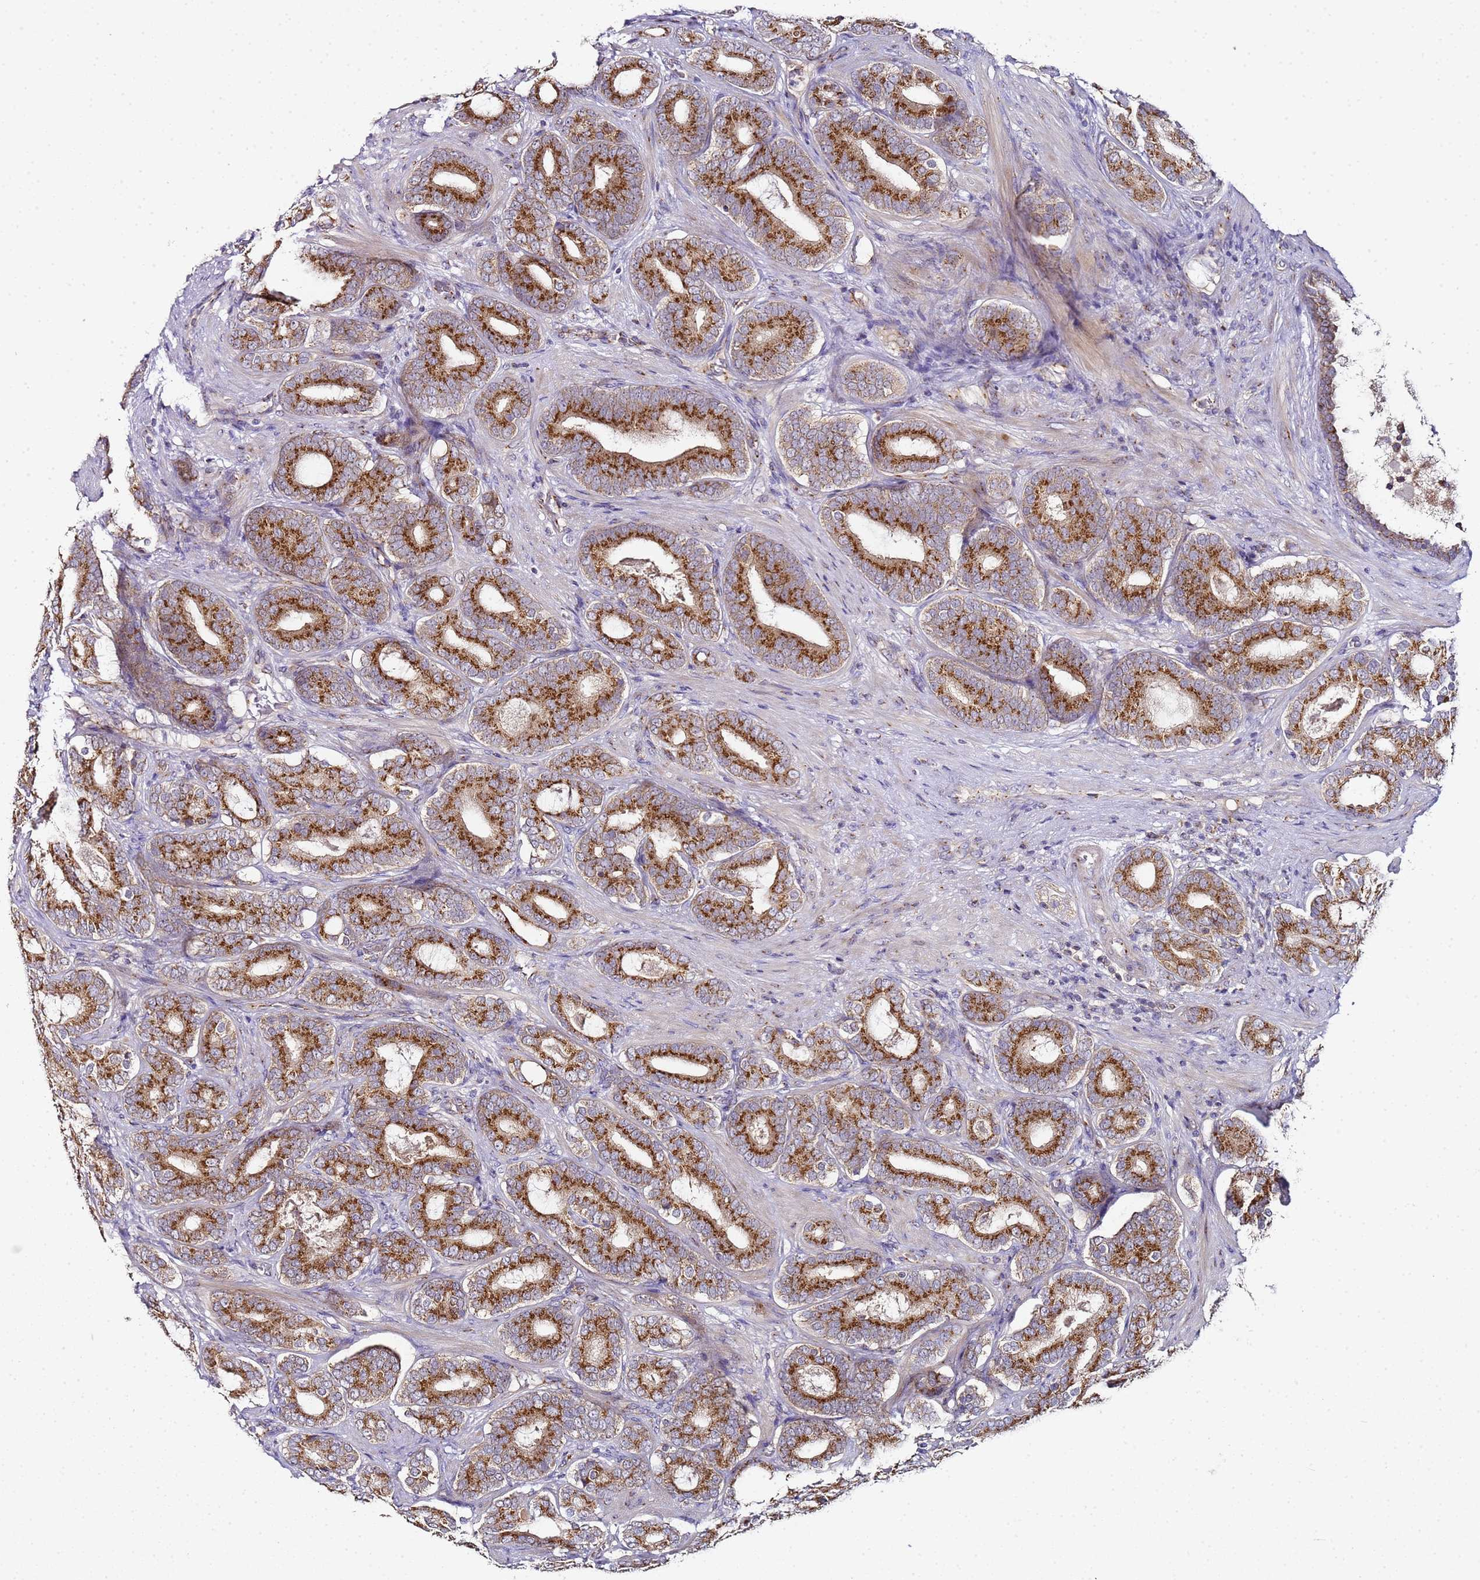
{"staining": {"intensity": "strong", "quantity": ">75%", "location": "cytoplasmic/membranous"}, "tissue": "prostate cancer", "cell_type": "Tumor cells", "image_type": "cancer", "snomed": [{"axis": "morphology", "description": "Adenocarcinoma, High grade"}, {"axis": "topography", "description": "Prostate"}], "caption": "Tumor cells reveal strong cytoplasmic/membranous expression in approximately >75% of cells in prostate cancer (adenocarcinoma (high-grade)).", "gene": "MRPL49", "patient": {"sex": "male", "age": 60}}